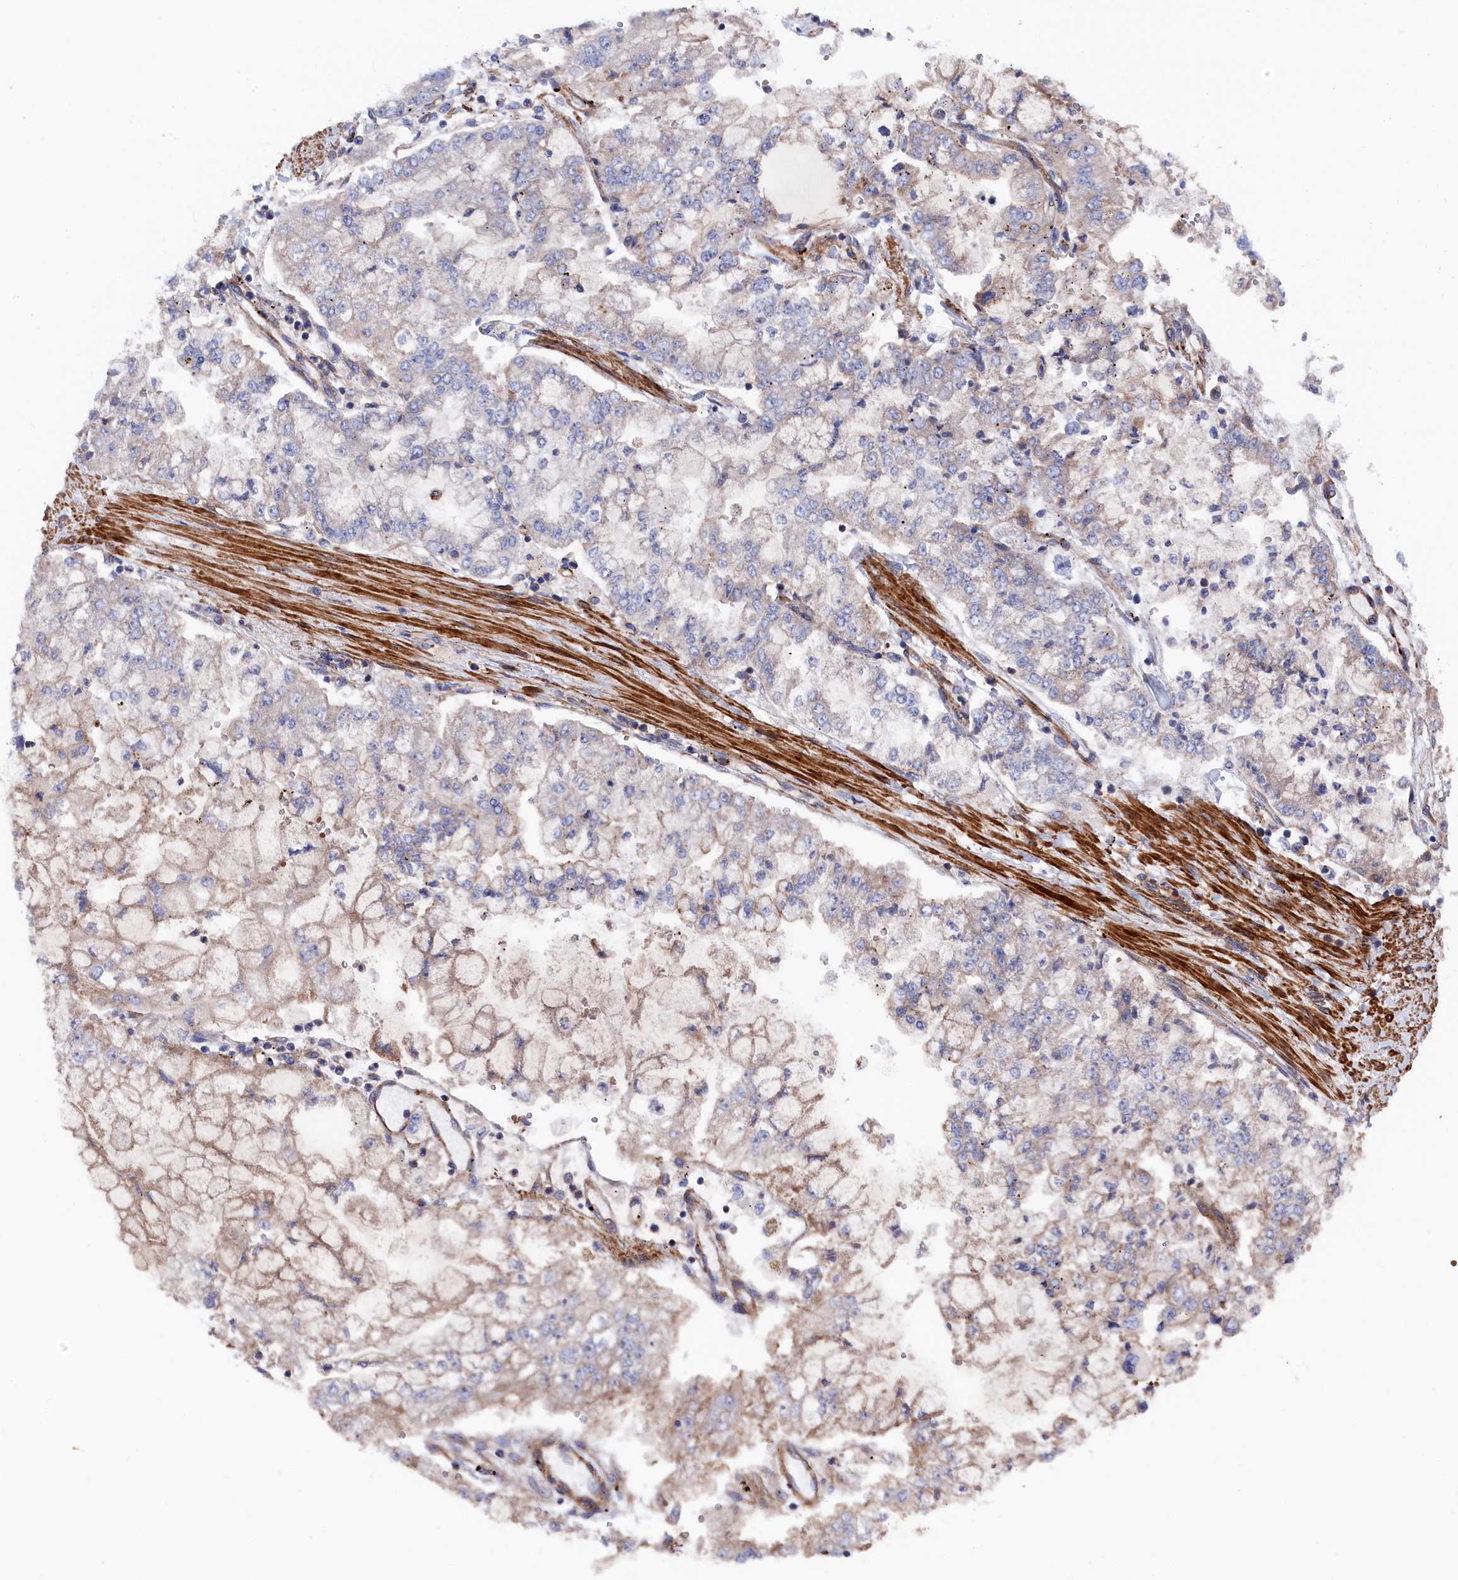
{"staining": {"intensity": "weak", "quantity": "25%-75%", "location": "cytoplasmic/membranous"}, "tissue": "stomach cancer", "cell_type": "Tumor cells", "image_type": "cancer", "snomed": [{"axis": "morphology", "description": "Adenocarcinoma, NOS"}, {"axis": "topography", "description": "Stomach"}], "caption": "This histopathology image demonstrates adenocarcinoma (stomach) stained with immunohistochemistry (IHC) to label a protein in brown. The cytoplasmic/membranous of tumor cells show weak positivity for the protein. Nuclei are counter-stained blue.", "gene": "LDHD", "patient": {"sex": "male", "age": 76}}